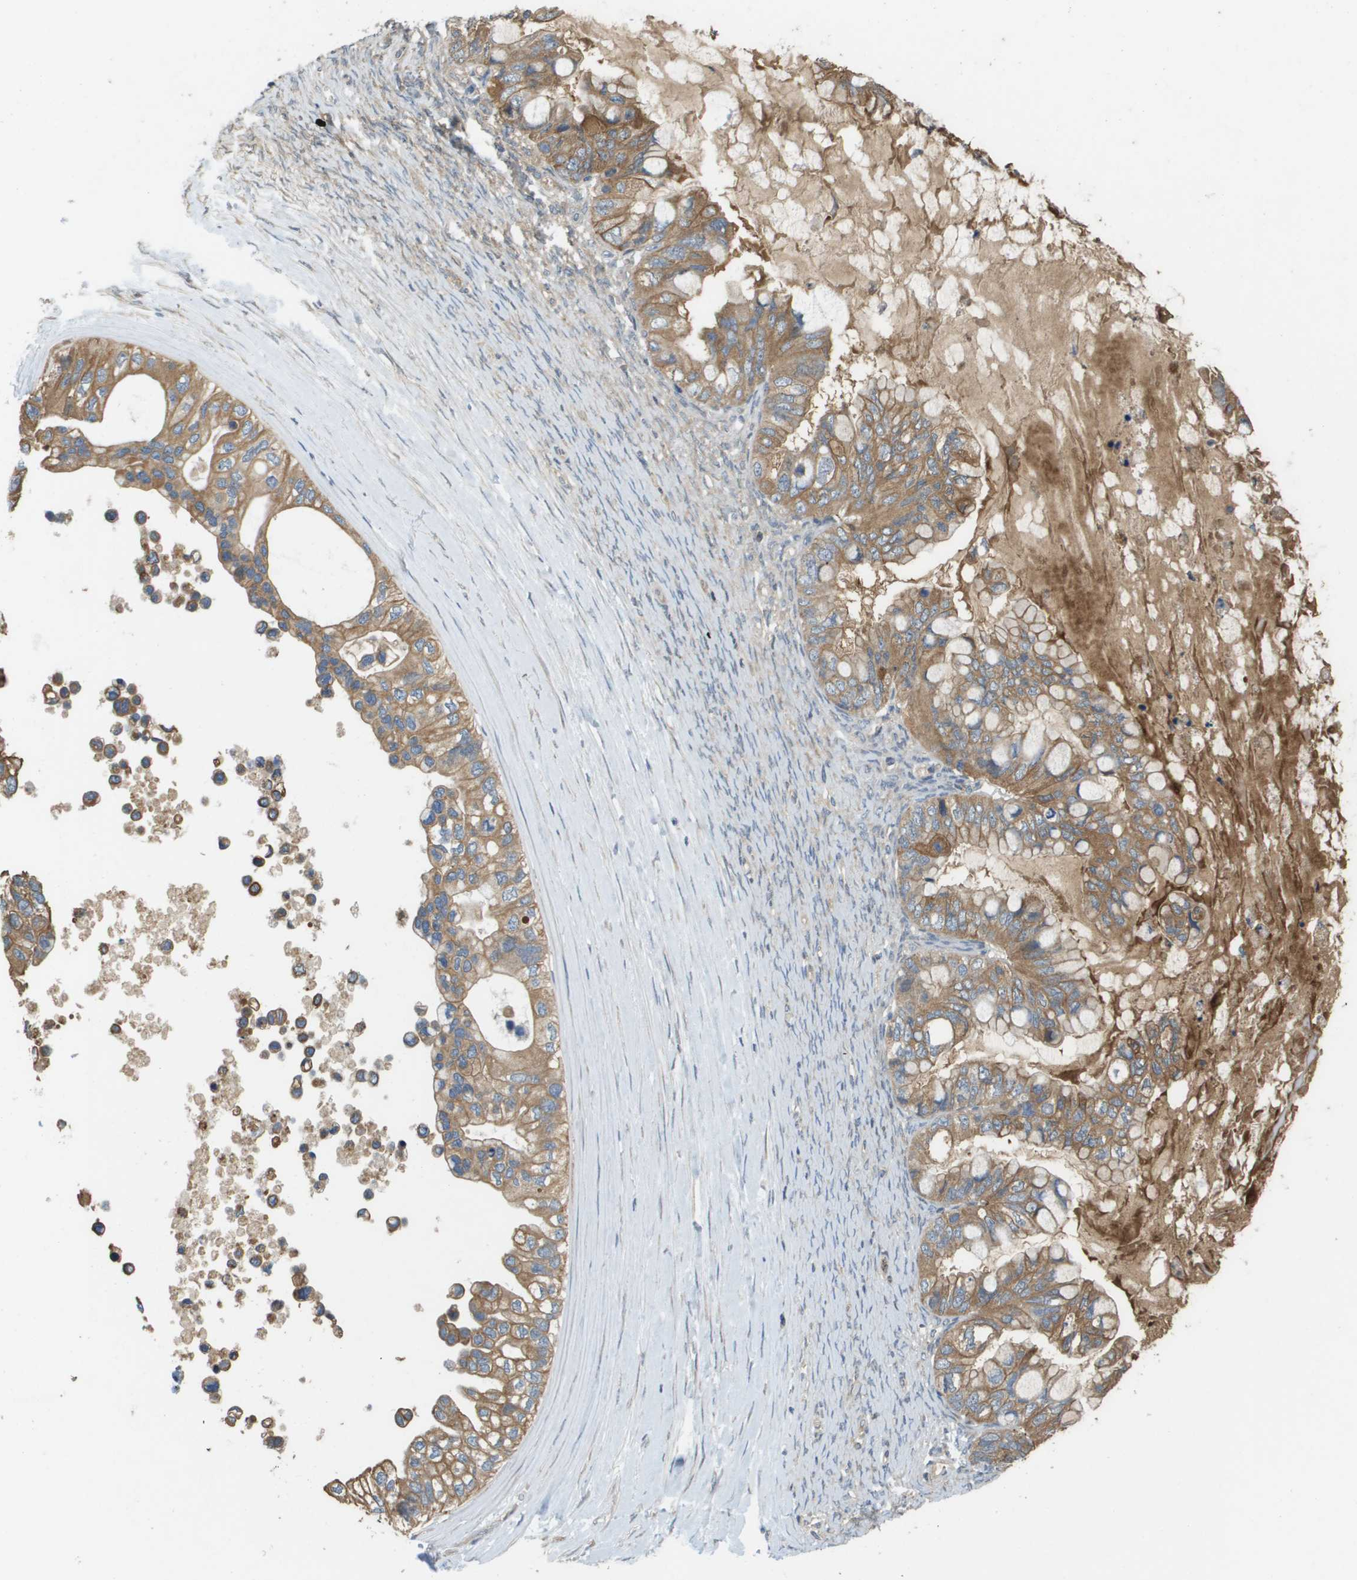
{"staining": {"intensity": "moderate", "quantity": ">75%", "location": "cytoplasmic/membranous"}, "tissue": "ovarian cancer", "cell_type": "Tumor cells", "image_type": "cancer", "snomed": [{"axis": "morphology", "description": "Cystadenocarcinoma, mucinous, NOS"}, {"axis": "topography", "description": "Ovary"}], "caption": "Tumor cells demonstrate medium levels of moderate cytoplasmic/membranous expression in approximately >75% of cells in ovarian mucinous cystadenocarcinoma. Nuclei are stained in blue.", "gene": "KRT23", "patient": {"sex": "female", "age": 80}}